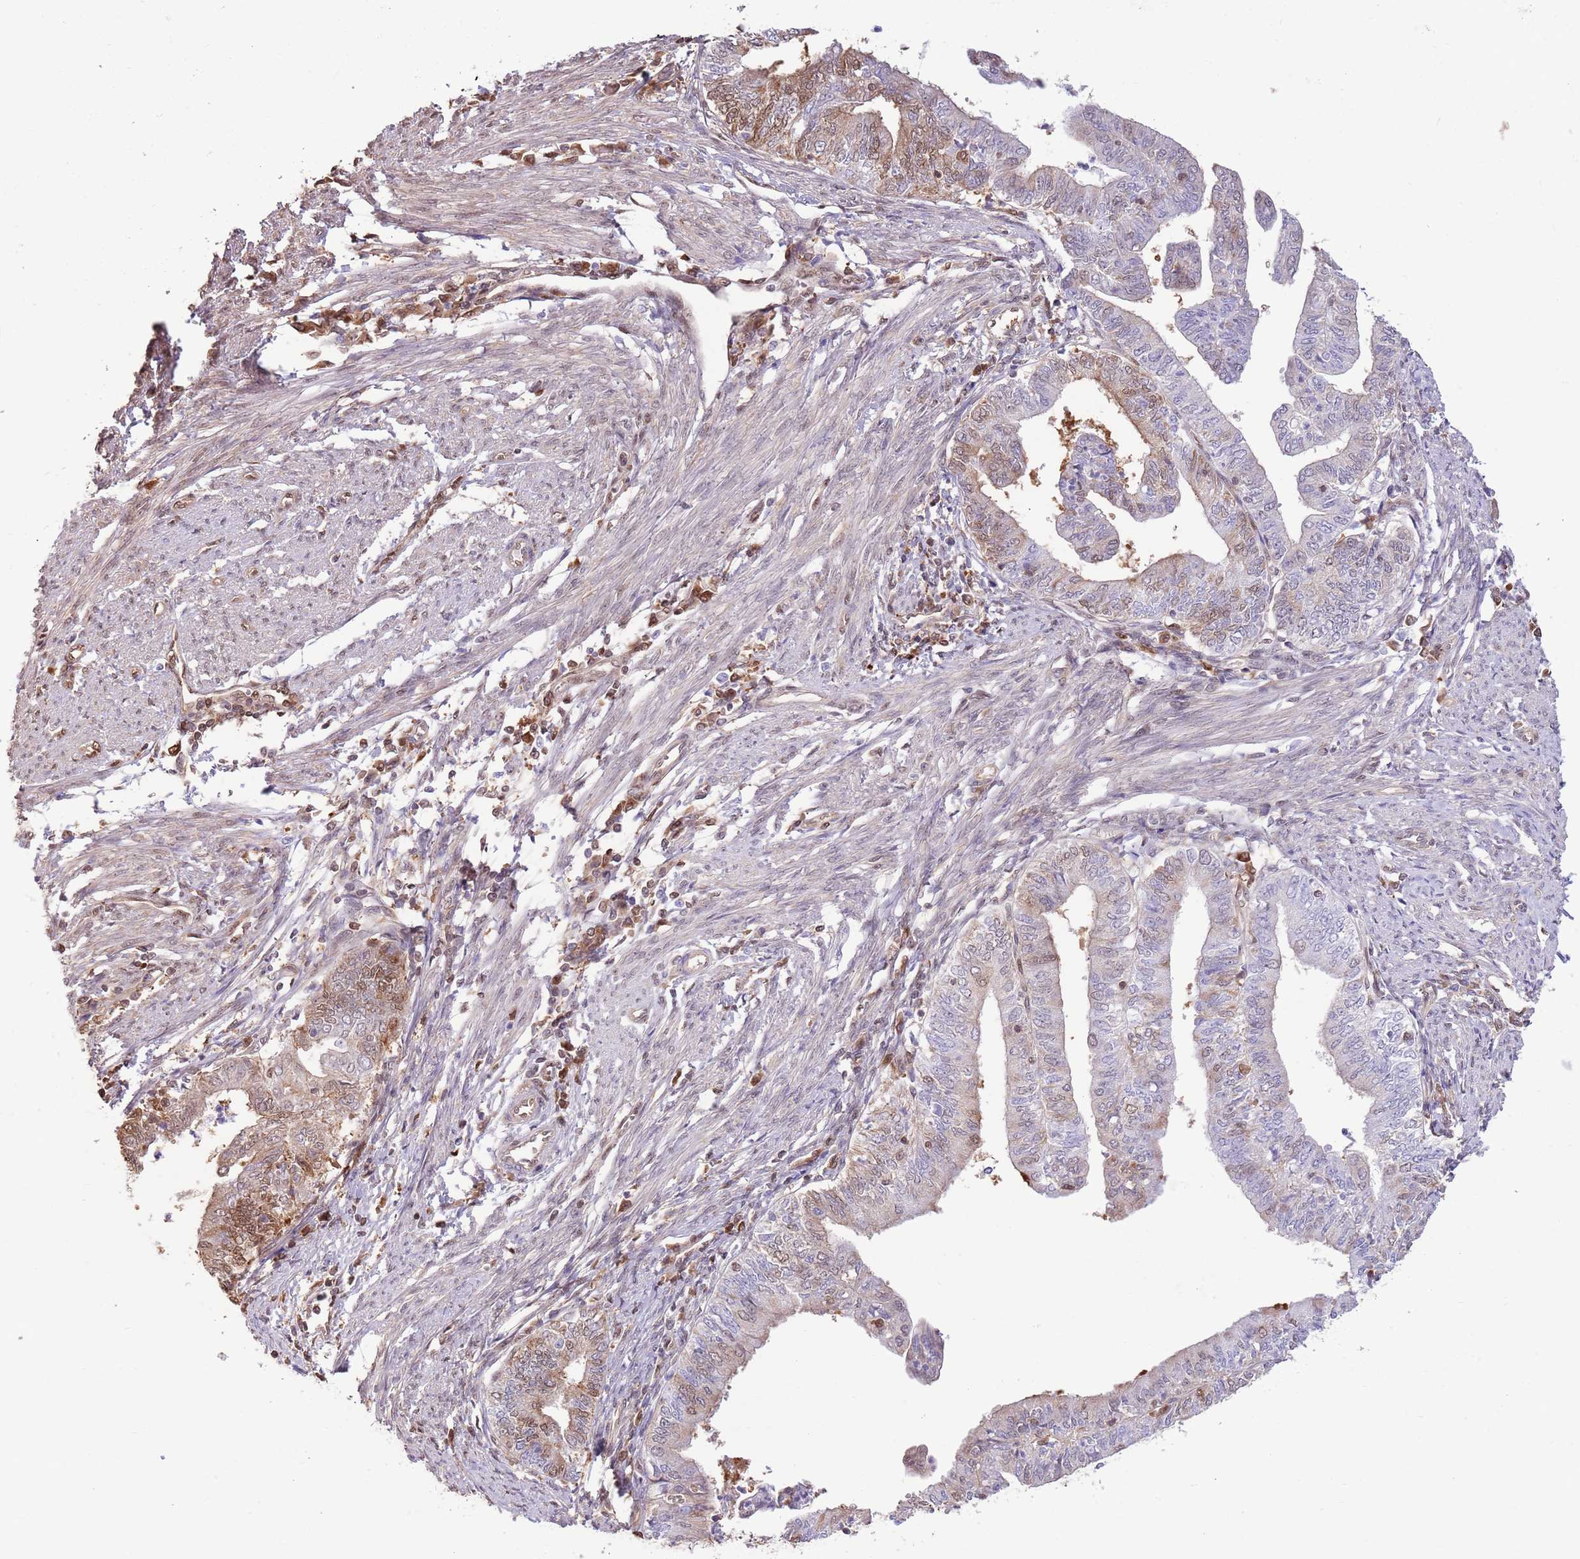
{"staining": {"intensity": "moderate", "quantity": "<25%", "location": "nuclear"}, "tissue": "endometrial cancer", "cell_type": "Tumor cells", "image_type": "cancer", "snomed": [{"axis": "morphology", "description": "Adenocarcinoma, NOS"}, {"axis": "topography", "description": "Endometrium"}], "caption": "Immunohistochemistry (DAB (3,3'-diaminobenzidine)) staining of human adenocarcinoma (endometrial) exhibits moderate nuclear protein positivity in approximately <25% of tumor cells. Ihc stains the protein in brown and the nuclei are stained blue.", "gene": "NSFL1C", "patient": {"sex": "female", "age": 66}}